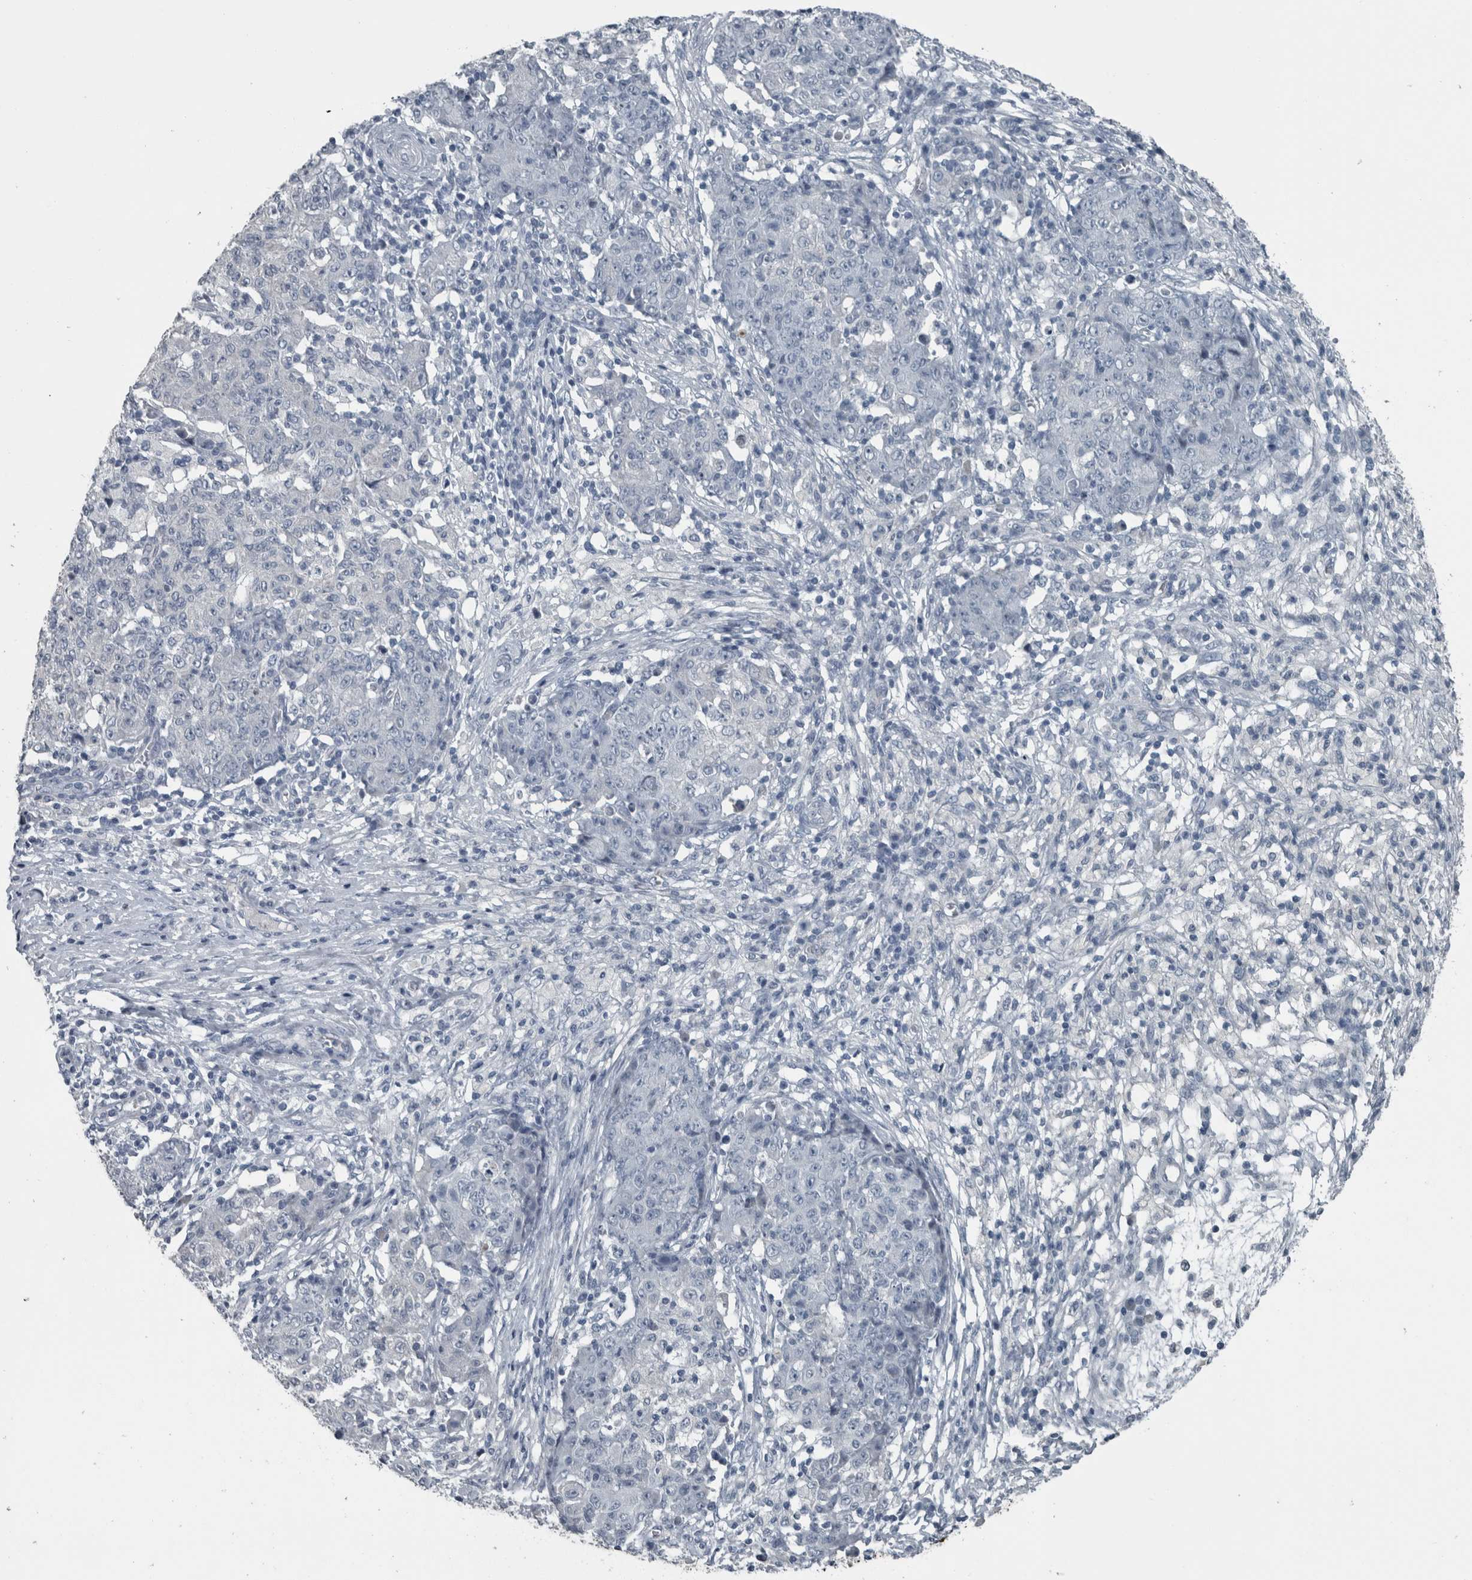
{"staining": {"intensity": "negative", "quantity": "none", "location": "none"}, "tissue": "ovarian cancer", "cell_type": "Tumor cells", "image_type": "cancer", "snomed": [{"axis": "morphology", "description": "Carcinoma, endometroid"}, {"axis": "topography", "description": "Ovary"}], "caption": "A high-resolution photomicrograph shows immunohistochemistry staining of endometroid carcinoma (ovarian), which shows no significant expression in tumor cells. (Stains: DAB (3,3'-diaminobenzidine) immunohistochemistry (IHC) with hematoxylin counter stain, Microscopy: brightfield microscopy at high magnification).", "gene": "KRT20", "patient": {"sex": "female", "age": 42}}